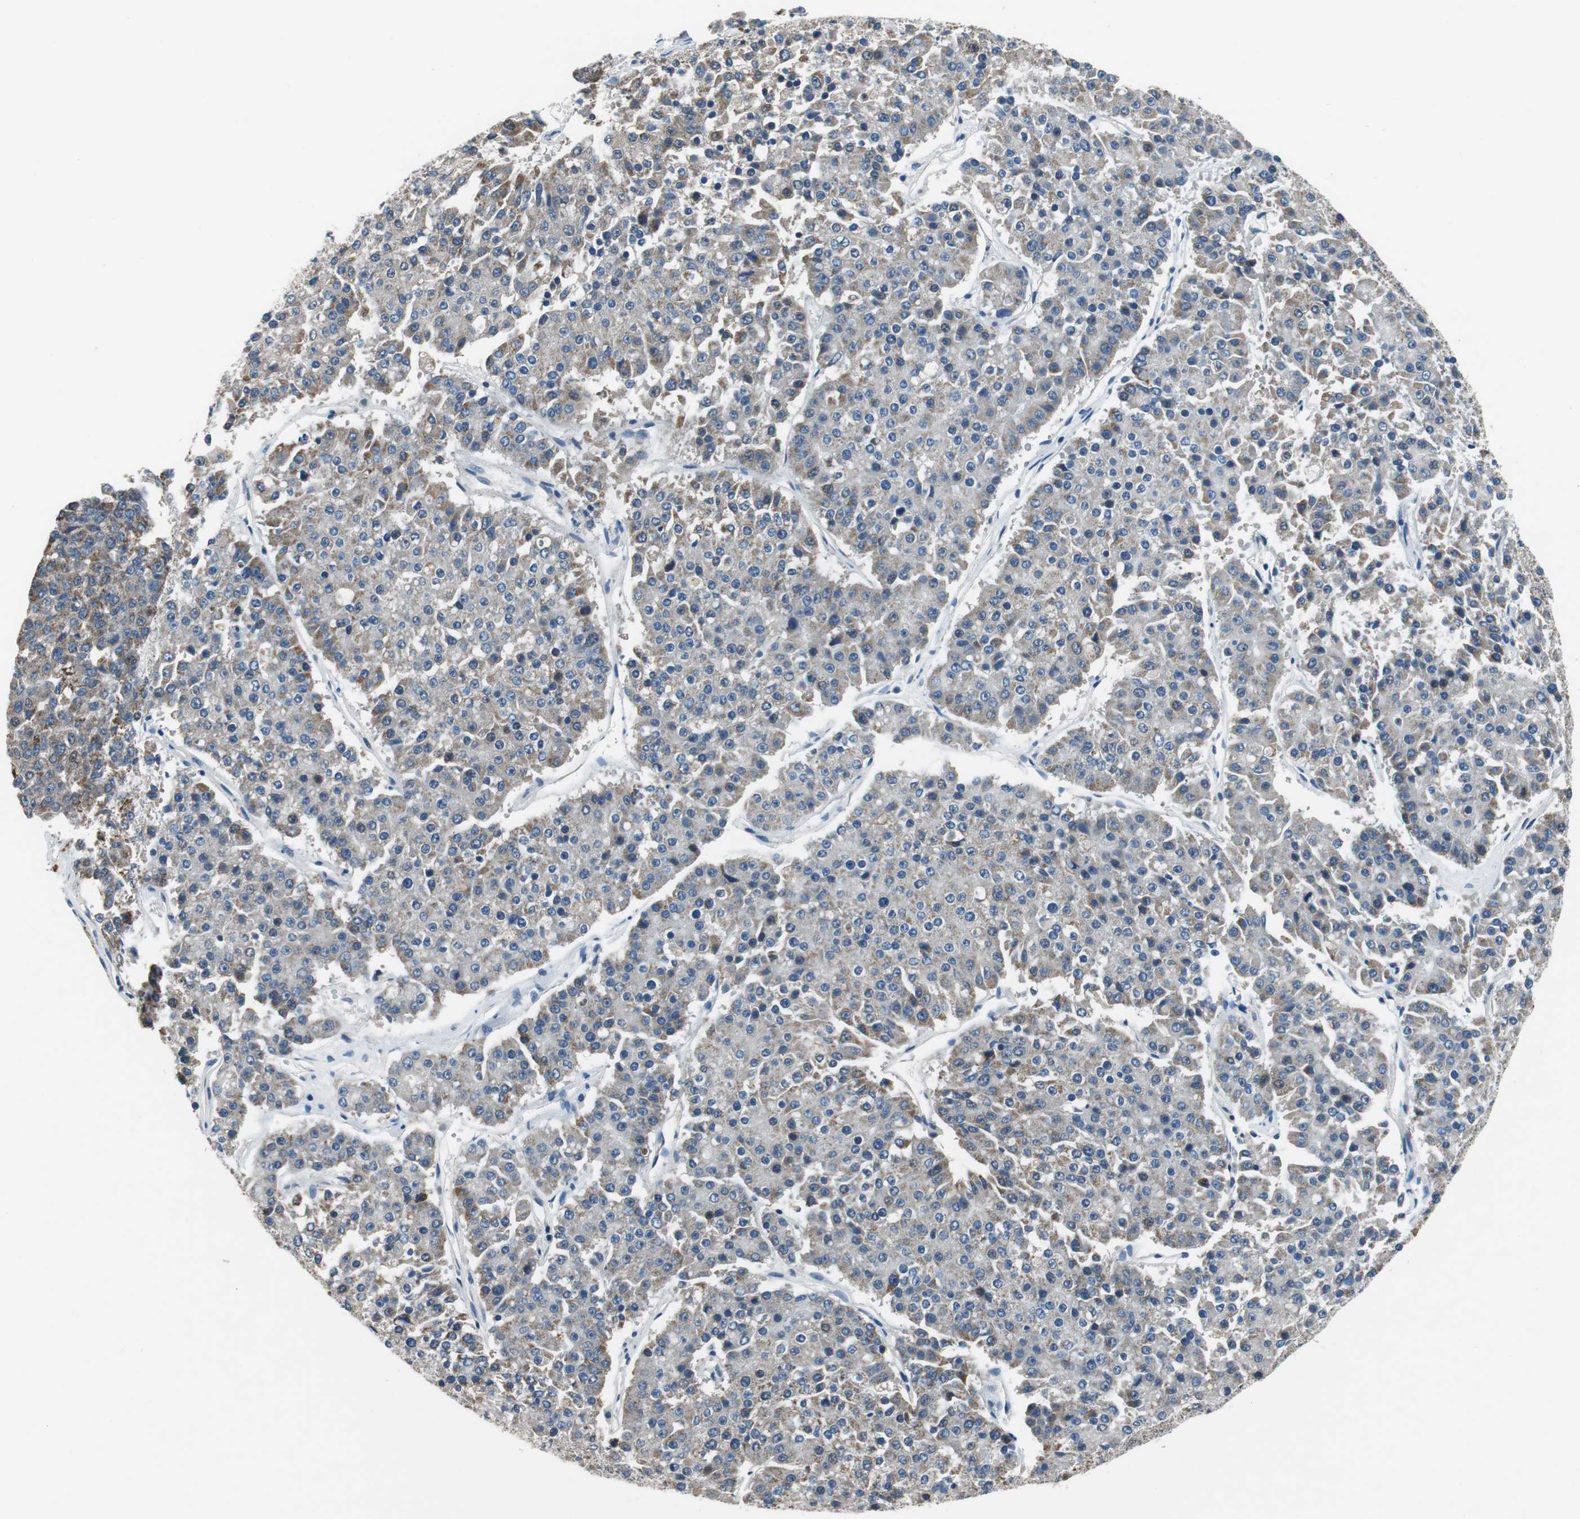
{"staining": {"intensity": "weak", "quantity": "25%-75%", "location": "cytoplasmic/membranous"}, "tissue": "pancreatic cancer", "cell_type": "Tumor cells", "image_type": "cancer", "snomed": [{"axis": "morphology", "description": "Adenocarcinoma, NOS"}, {"axis": "topography", "description": "Pancreas"}], "caption": "Immunohistochemistry (IHC) of pancreatic cancer shows low levels of weak cytoplasmic/membranous staining in about 25%-75% of tumor cells.", "gene": "NLGN1", "patient": {"sex": "male", "age": 50}}